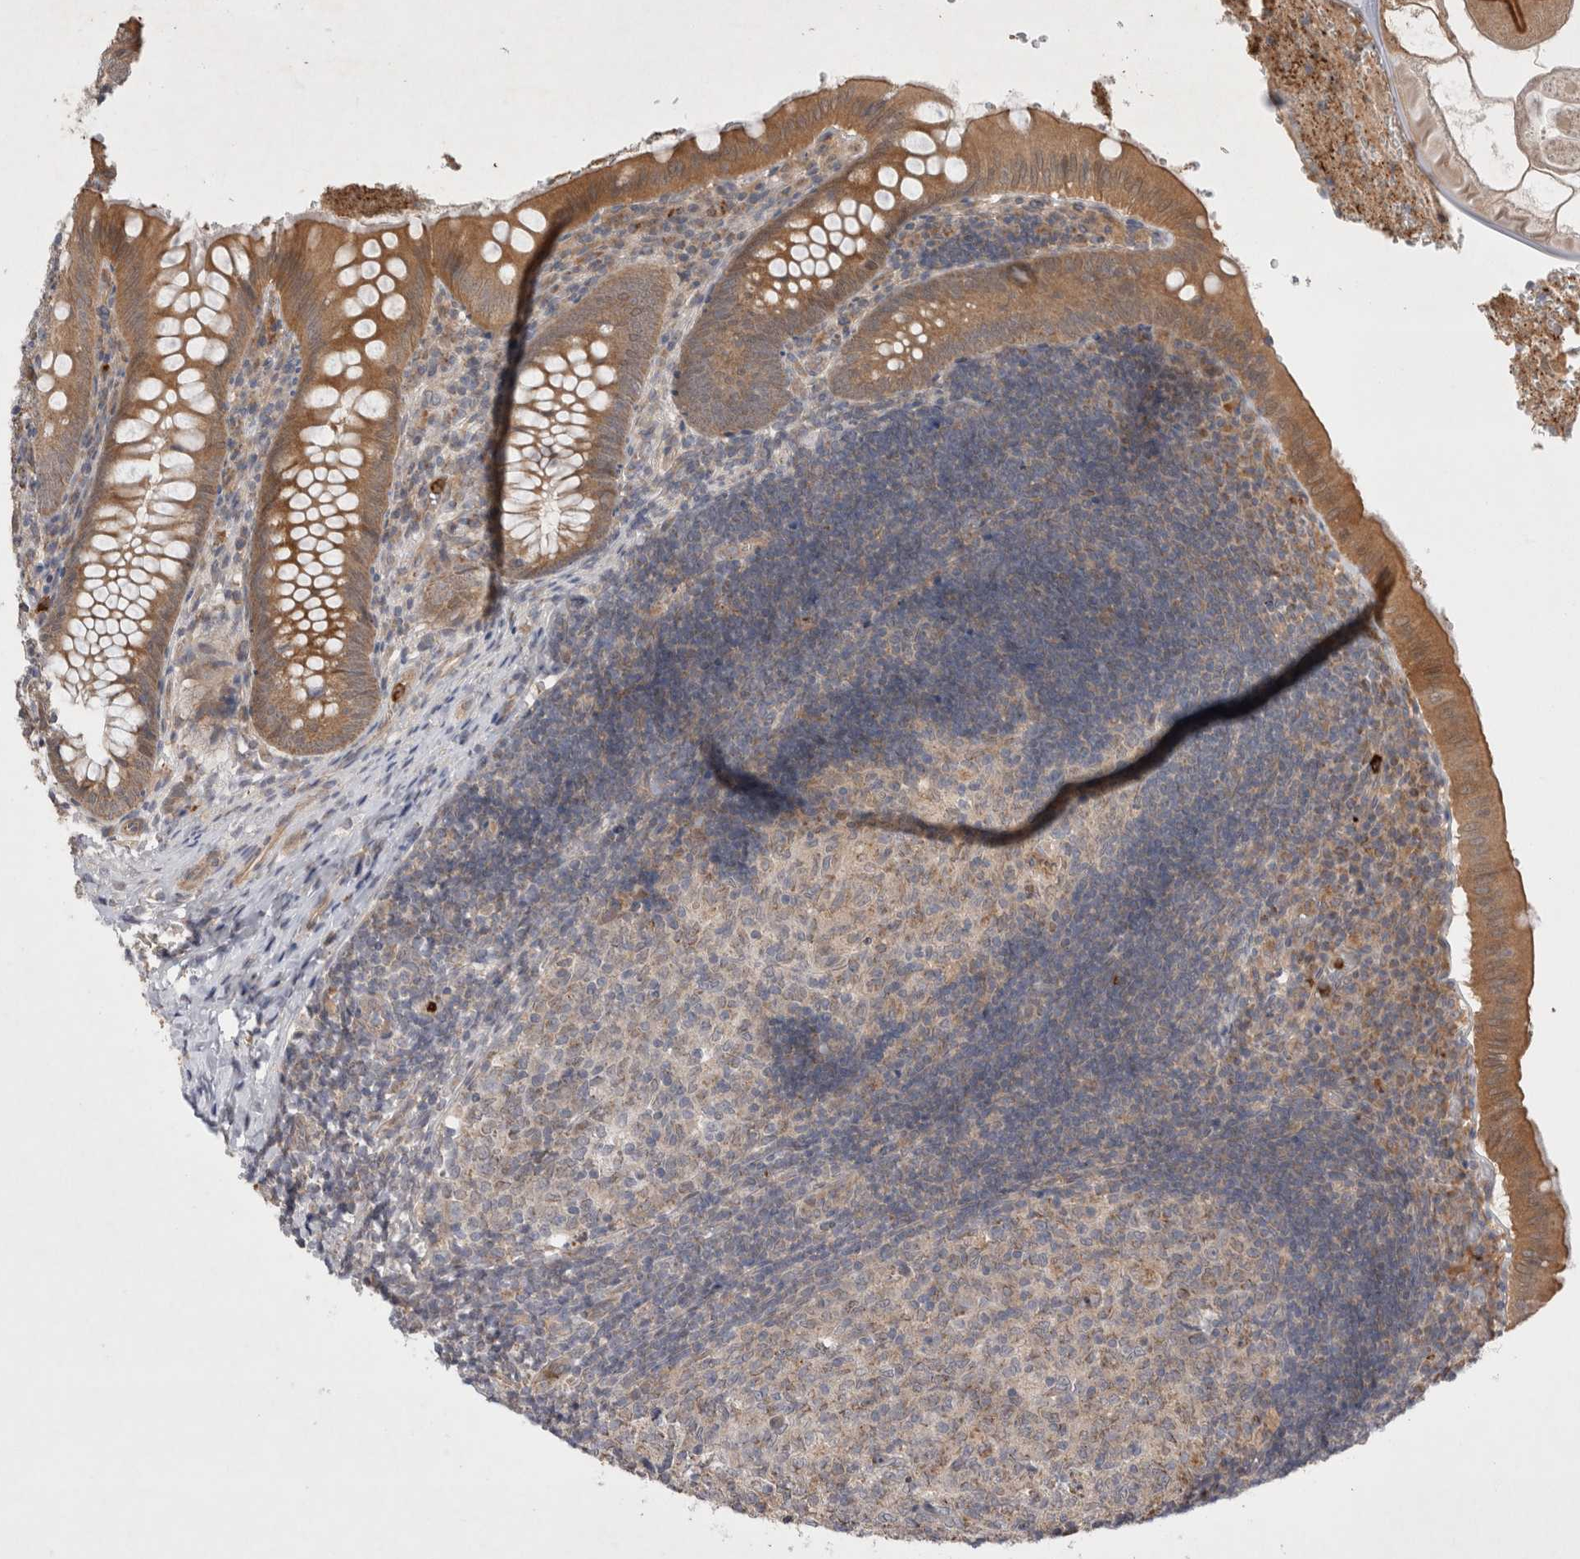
{"staining": {"intensity": "strong", "quantity": ">75%", "location": "cytoplasmic/membranous"}, "tissue": "appendix", "cell_type": "Glandular cells", "image_type": "normal", "snomed": [{"axis": "morphology", "description": "Normal tissue, NOS"}, {"axis": "topography", "description": "Appendix"}], "caption": "Appendix stained with immunohistochemistry (IHC) reveals strong cytoplasmic/membranous staining in about >75% of glandular cells. (Brightfield microscopy of DAB IHC at high magnification).", "gene": "GSDMB", "patient": {"sex": "male", "age": 8}}